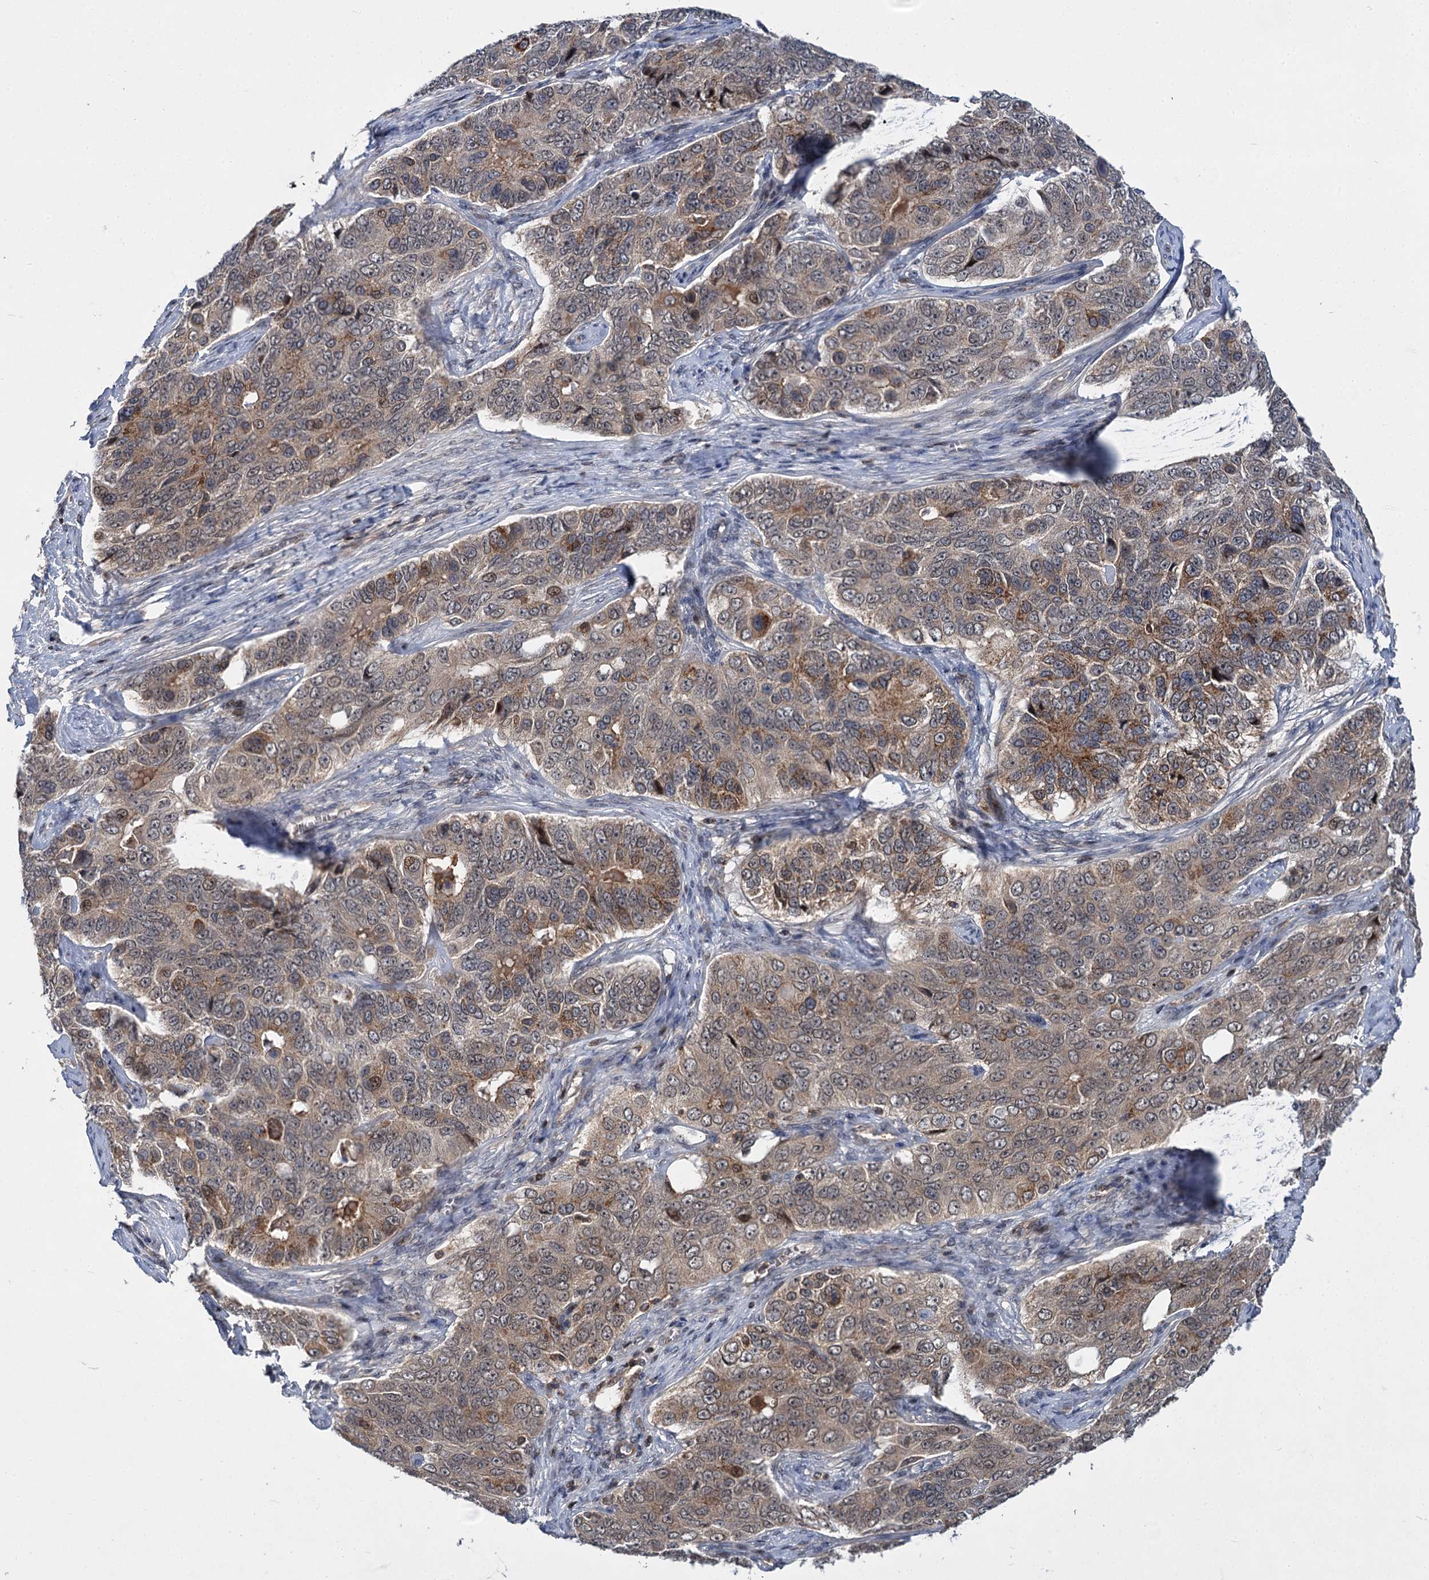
{"staining": {"intensity": "moderate", "quantity": "25%-75%", "location": "cytoplasmic/membranous,nuclear"}, "tissue": "ovarian cancer", "cell_type": "Tumor cells", "image_type": "cancer", "snomed": [{"axis": "morphology", "description": "Carcinoma, endometroid"}, {"axis": "topography", "description": "Ovary"}], "caption": "Immunohistochemical staining of endometroid carcinoma (ovarian) demonstrates moderate cytoplasmic/membranous and nuclear protein staining in about 25%-75% of tumor cells.", "gene": "ABLIM1", "patient": {"sex": "female", "age": 51}}